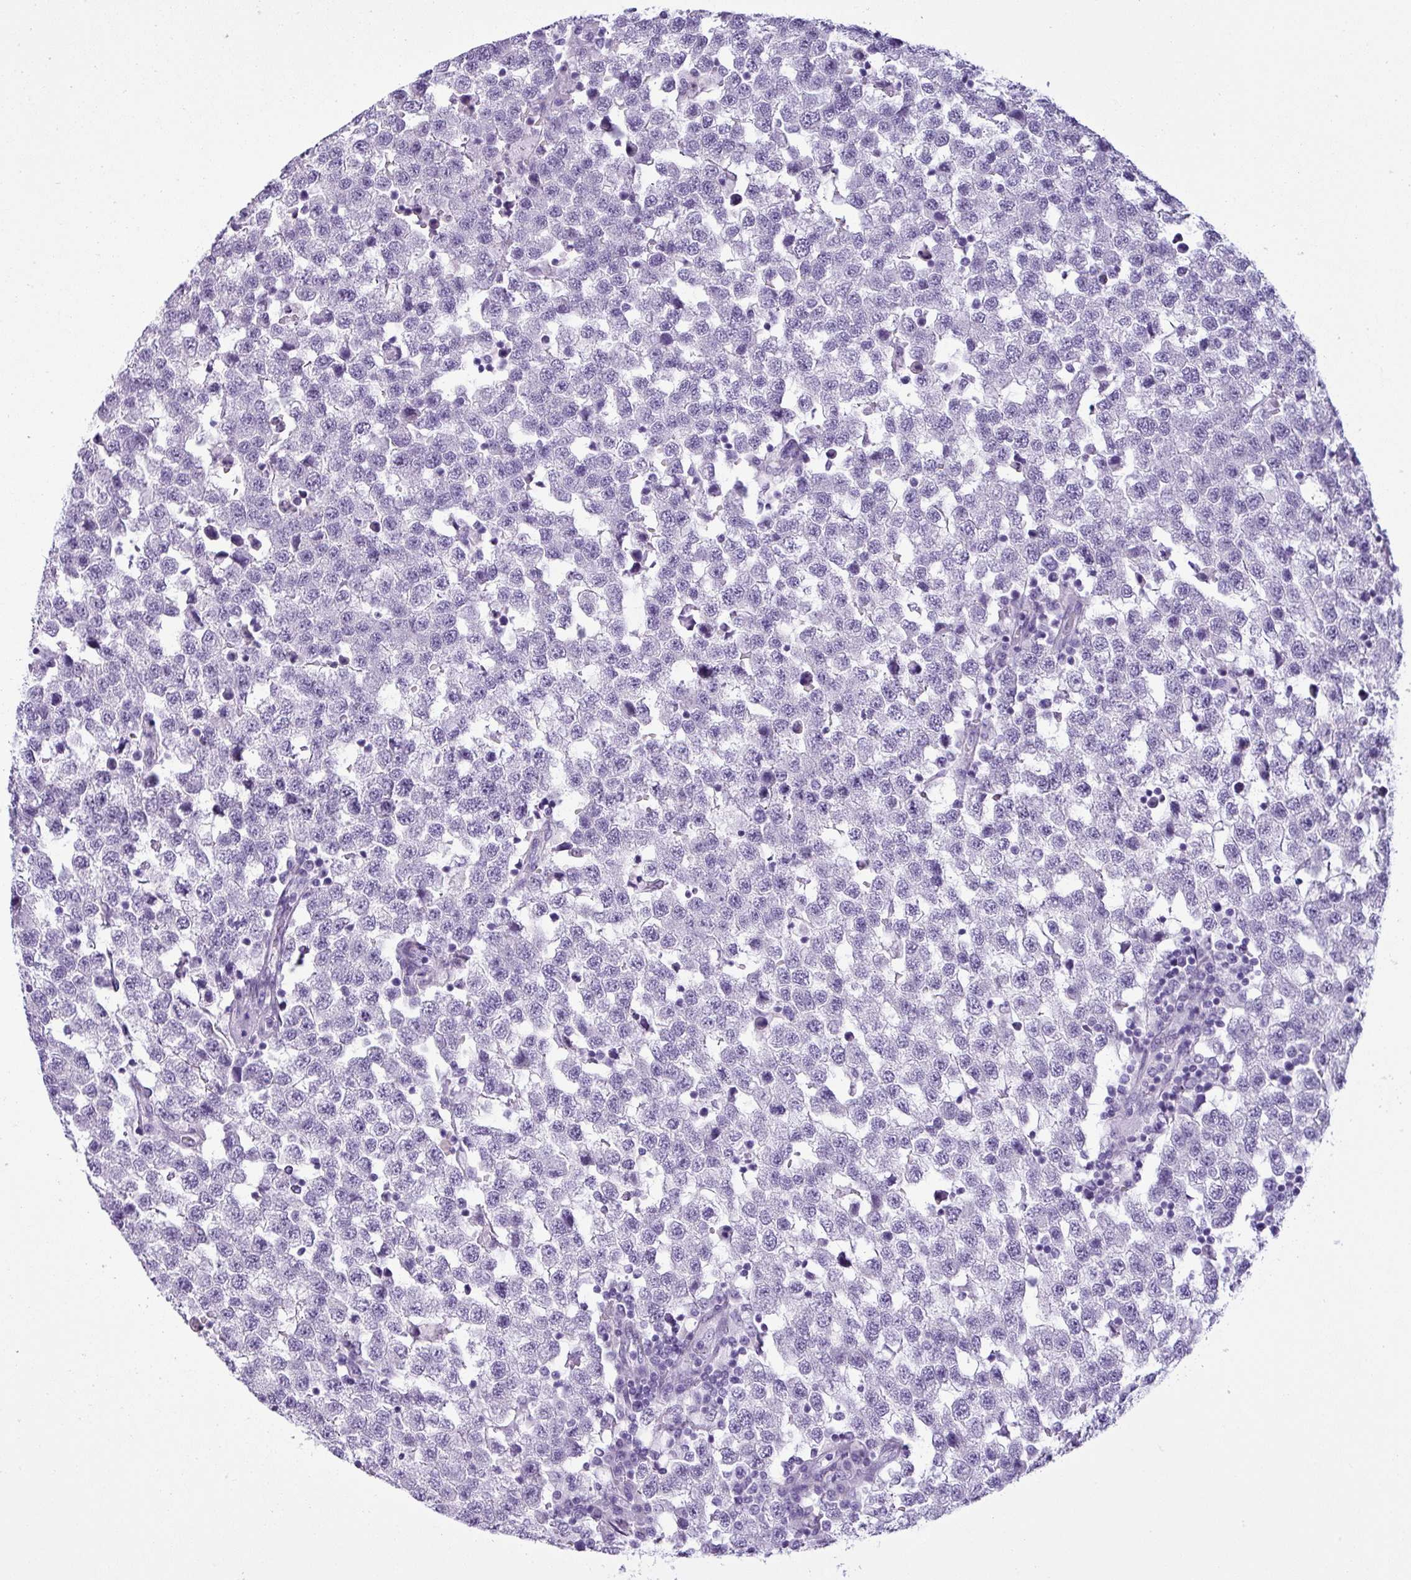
{"staining": {"intensity": "negative", "quantity": "none", "location": "none"}, "tissue": "testis cancer", "cell_type": "Tumor cells", "image_type": "cancer", "snomed": [{"axis": "morphology", "description": "Seminoma, NOS"}, {"axis": "topography", "description": "Testis"}], "caption": "DAB immunohistochemical staining of human testis cancer (seminoma) reveals no significant positivity in tumor cells. (Immunohistochemistry (ihc), brightfield microscopy, high magnification).", "gene": "CDH16", "patient": {"sex": "male", "age": 34}}